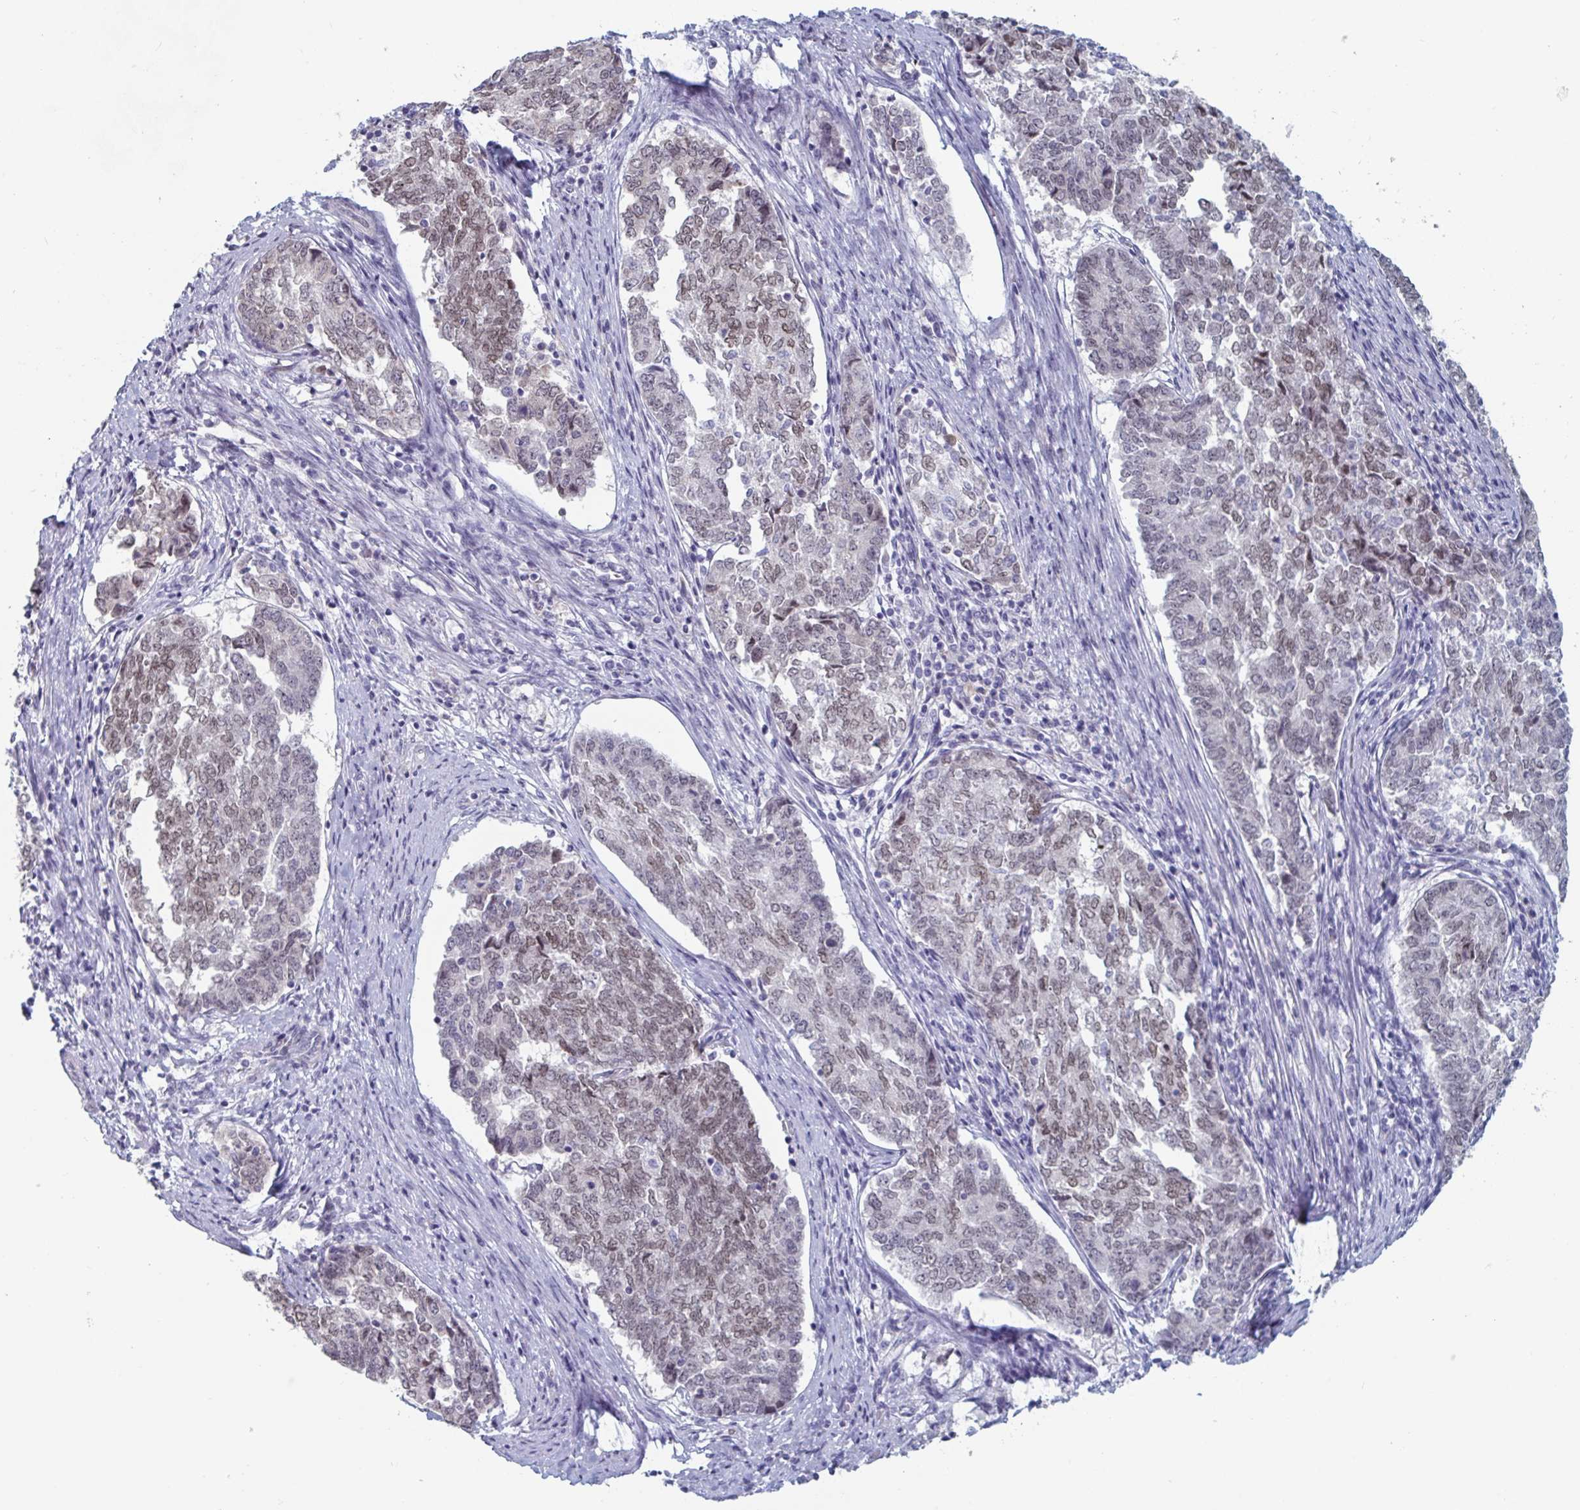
{"staining": {"intensity": "weak", "quantity": "25%-75%", "location": "nuclear"}, "tissue": "endometrial cancer", "cell_type": "Tumor cells", "image_type": "cancer", "snomed": [{"axis": "morphology", "description": "Adenocarcinoma, NOS"}, {"axis": "topography", "description": "Endometrium"}], "caption": "The immunohistochemical stain highlights weak nuclear staining in tumor cells of endometrial cancer tissue.", "gene": "FOXA1", "patient": {"sex": "female", "age": 80}}